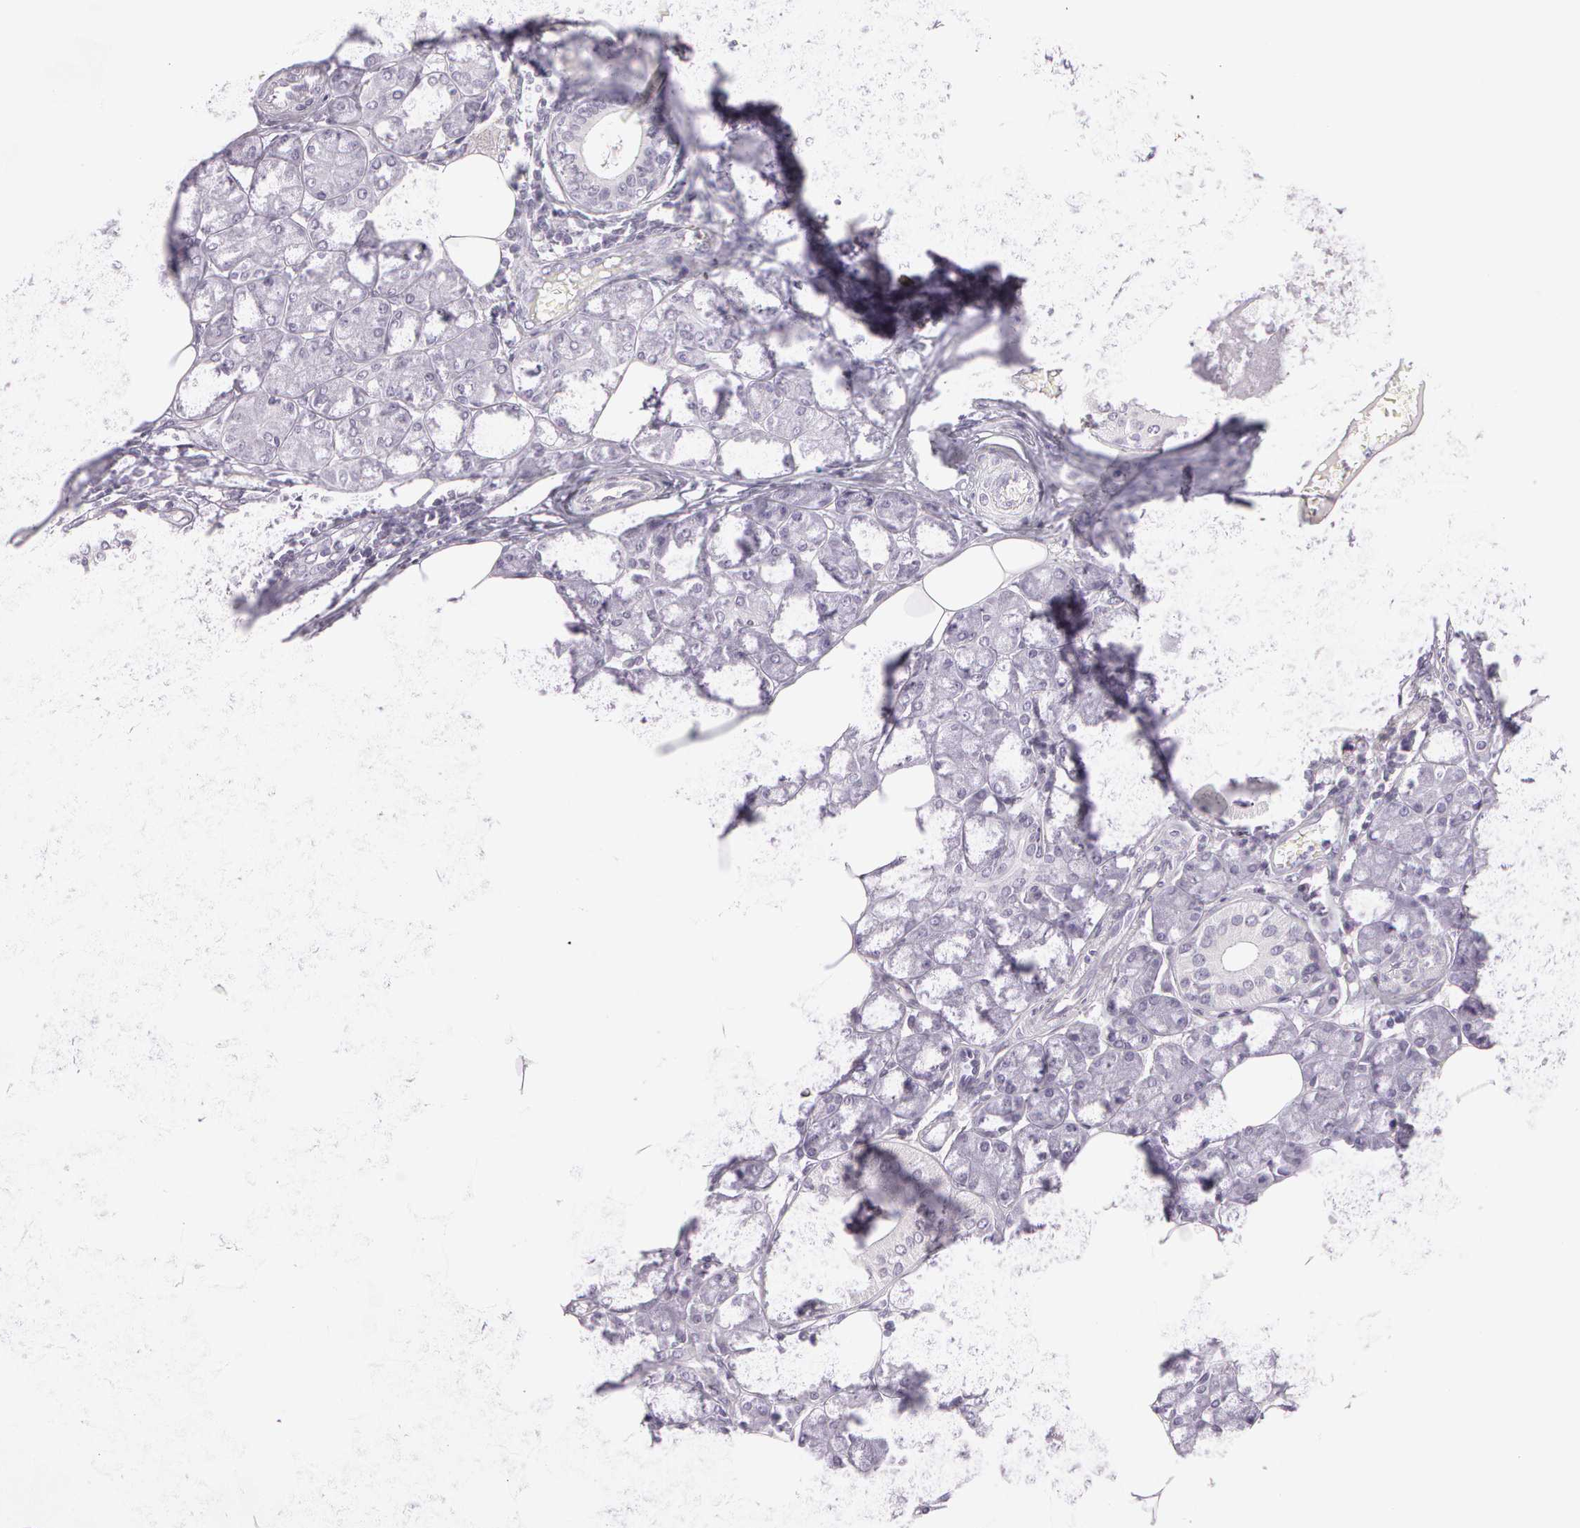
{"staining": {"intensity": "negative", "quantity": "none", "location": "none"}, "tissue": "salivary gland", "cell_type": "Glandular cells", "image_type": "normal", "snomed": [{"axis": "morphology", "description": "Normal tissue, NOS"}, {"axis": "morphology", "description": "Adenoma, NOS"}, {"axis": "topography", "description": "Salivary gland"}], "caption": "Immunohistochemistry photomicrograph of unremarkable human salivary gland stained for a protein (brown), which reveals no expression in glandular cells.", "gene": "OTC", "patient": {"sex": "female", "age": 32}}